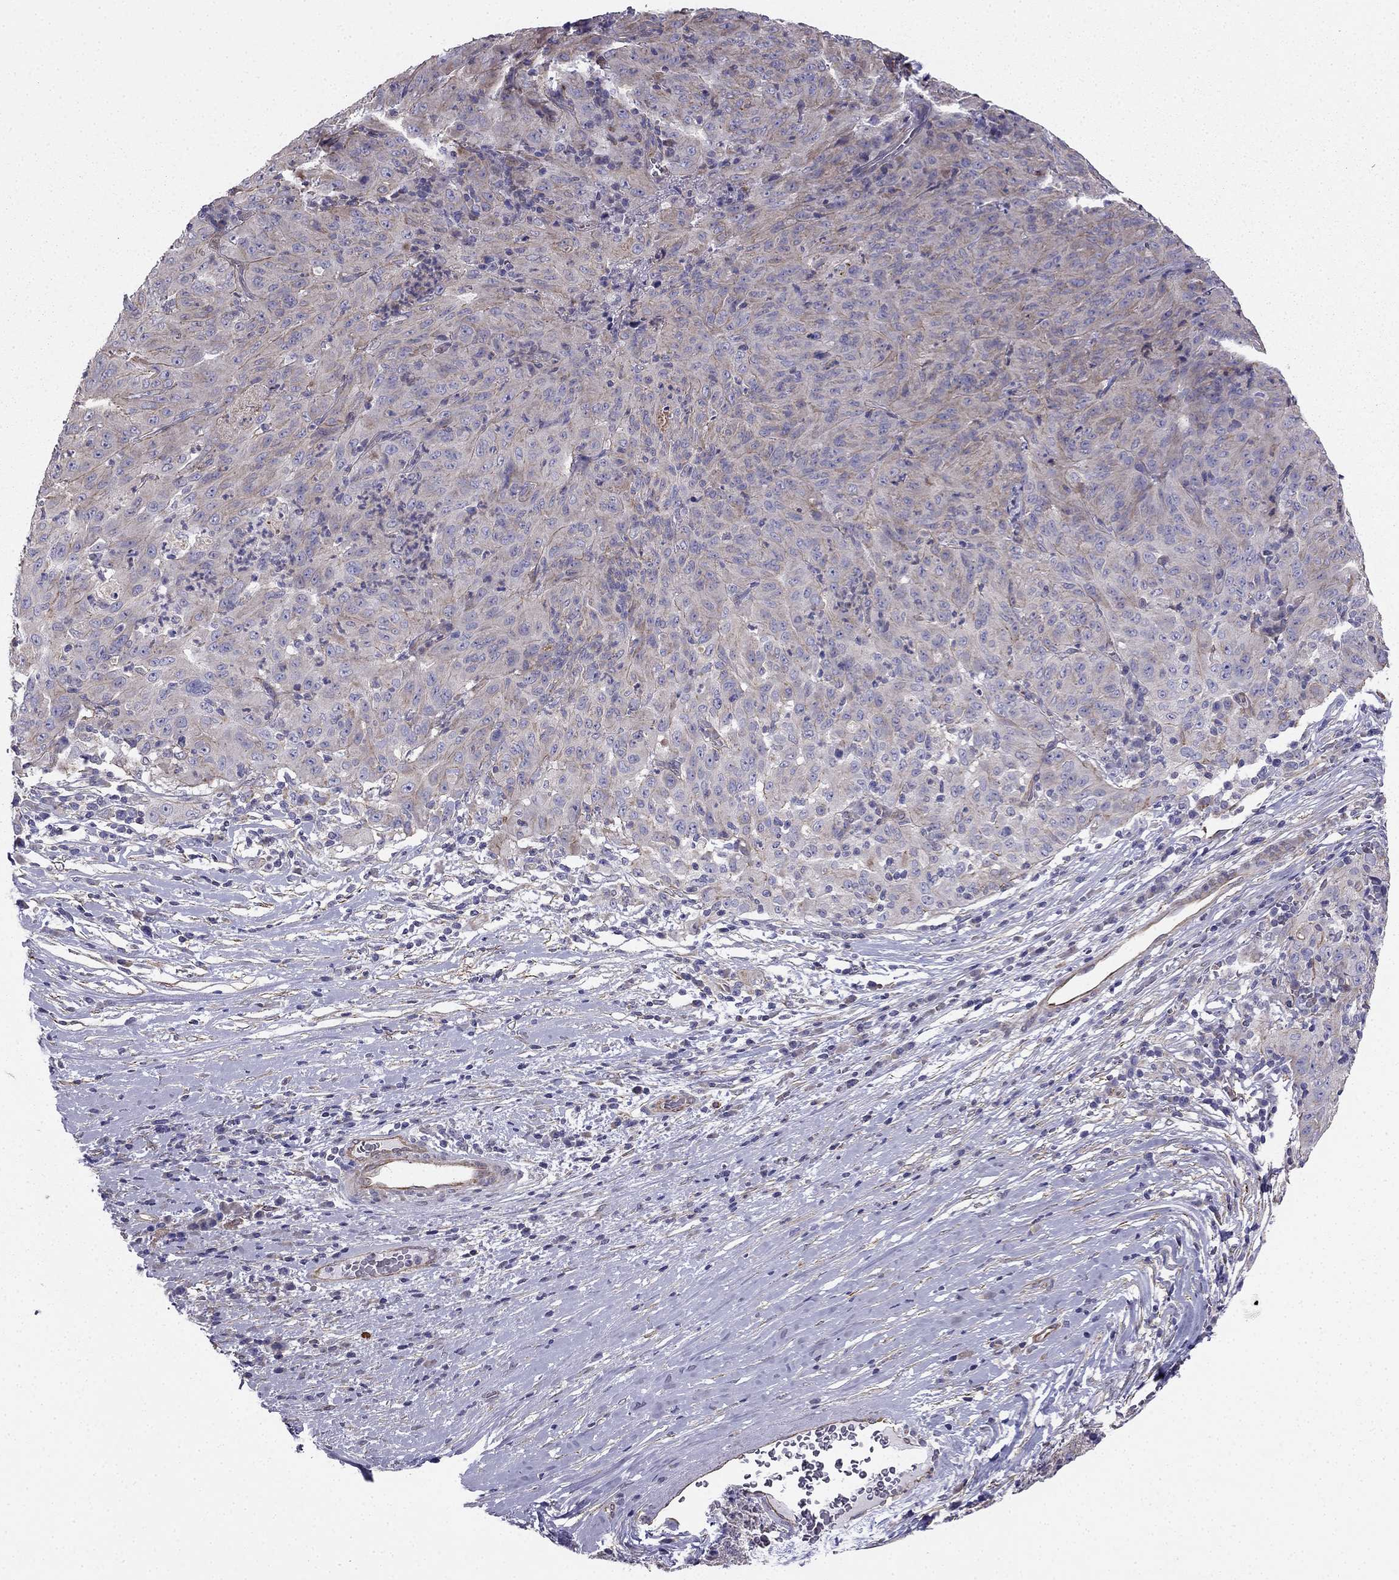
{"staining": {"intensity": "moderate", "quantity": "<25%", "location": "cytoplasmic/membranous"}, "tissue": "pancreatic cancer", "cell_type": "Tumor cells", "image_type": "cancer", "snomed": [{"axis": "morphology", "description": "Adenocarcinoma, NOS"}, {"axis": "topography", "description": "Pancreas"}], "caption": "Protein staining by immunohistochemistry displays moderate cytoplasmic/membranous positivity in about <25% of tumor cells in pancreatic cancer.", "gene": "ENOX1", "patient": {"sex": "male", "age": 63}}